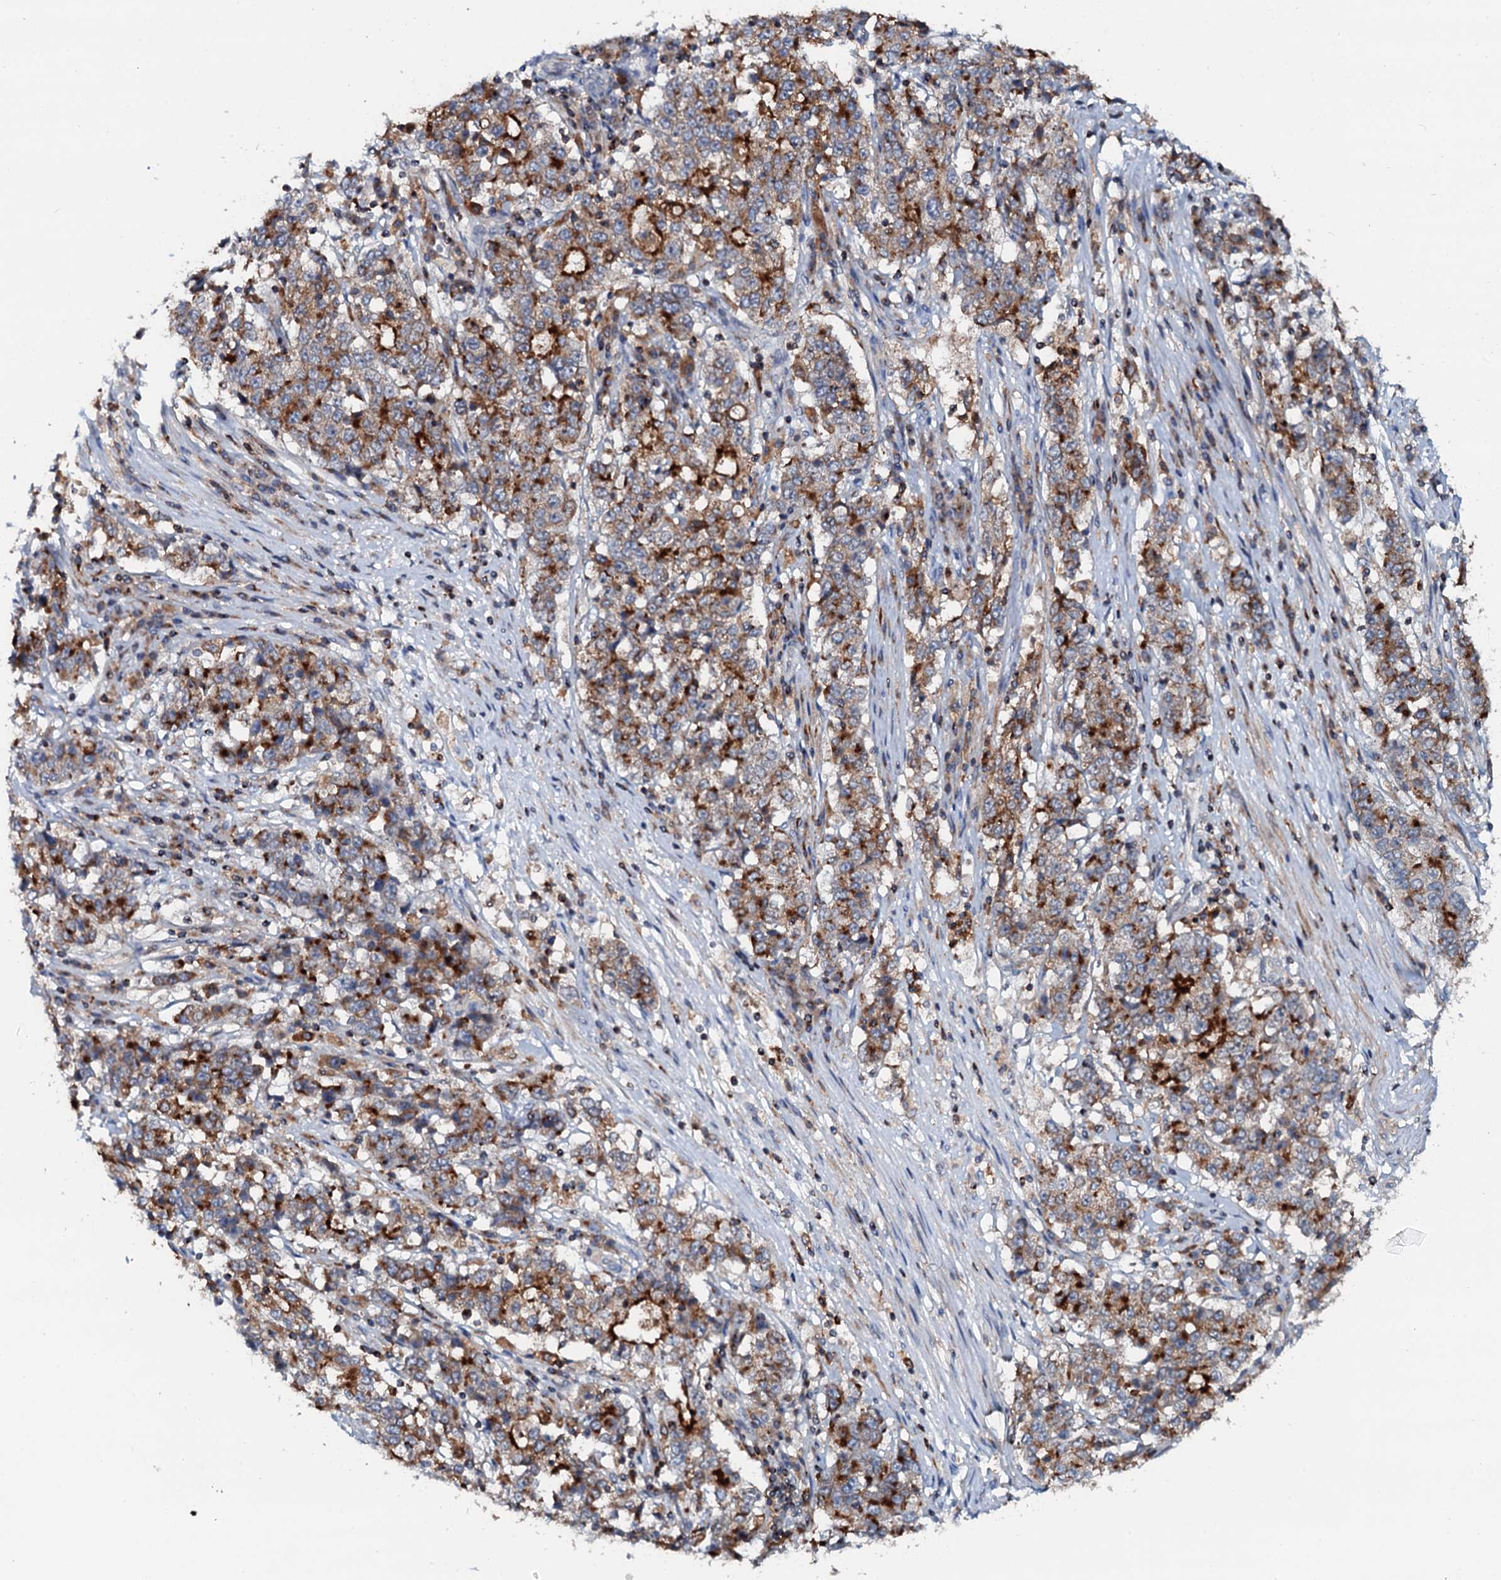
{"staining": {"intensity": "strong", "quantity": "25%-75%", "location": "cytoplasmic/membranous"}, "tissue": "stomach cancer", "cell_type": "Tumor cells", "image_type": "cancer", "snomed": [{"axis": "morphology", "description": "Adenocarcinoma, NOS"}, {"axis": "topography", "description": "Stomach"}], "caption": "An immunohistochemistry micrograph of neoplastic tissue is shown. Protein staining in brown shows strong cytoplasmic/membranous positivity in stomach cancer (adenocarcinoma) within tumor cells.", "gene": "VAMP8", "patient": {"sex": "male", "age": 59}}